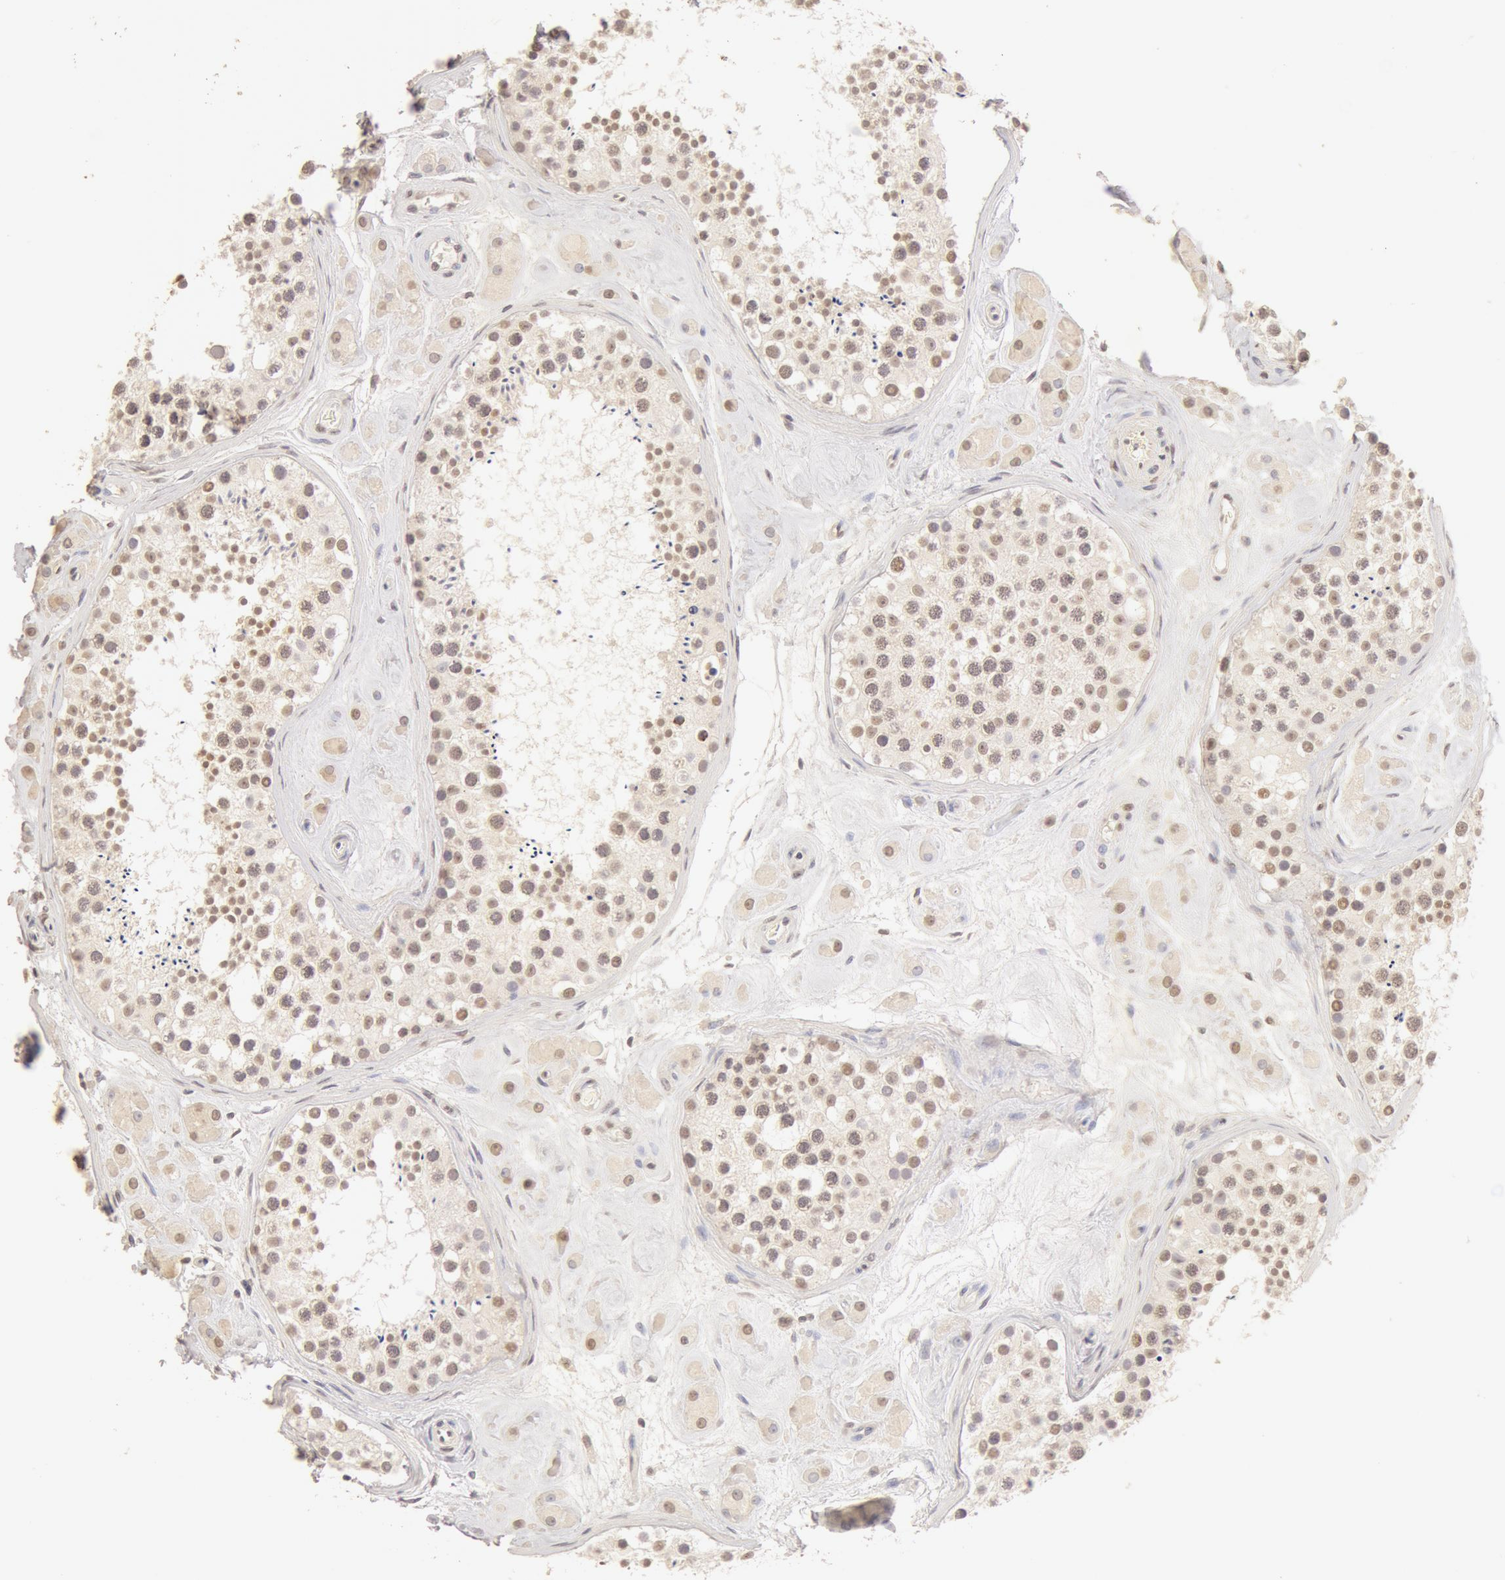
{"staining": {"intensity": "moderate", "quantity": ">75%", "location": "cytoplasmic/membranous,nuclear"}, "tissue": "testis", "cell_type": "Cells in seminiferous ducts", "image_type": "normal", "snomed": [{"axis": "morphology", "description": "Normal tissue, NOS"}, {"axis": "topography", "description": "Testis"}], "caption": "Protein staining of normal testis displays moderate cytoplasmic/membranous,nuclear staining in about >75% of cells in seminiferous ducts. Immunohistochemistry stains the protein in brown and the nuclei are stained blue.", "gene": "SNRNP70", "patient": {"sex": "male", "age": 38}}